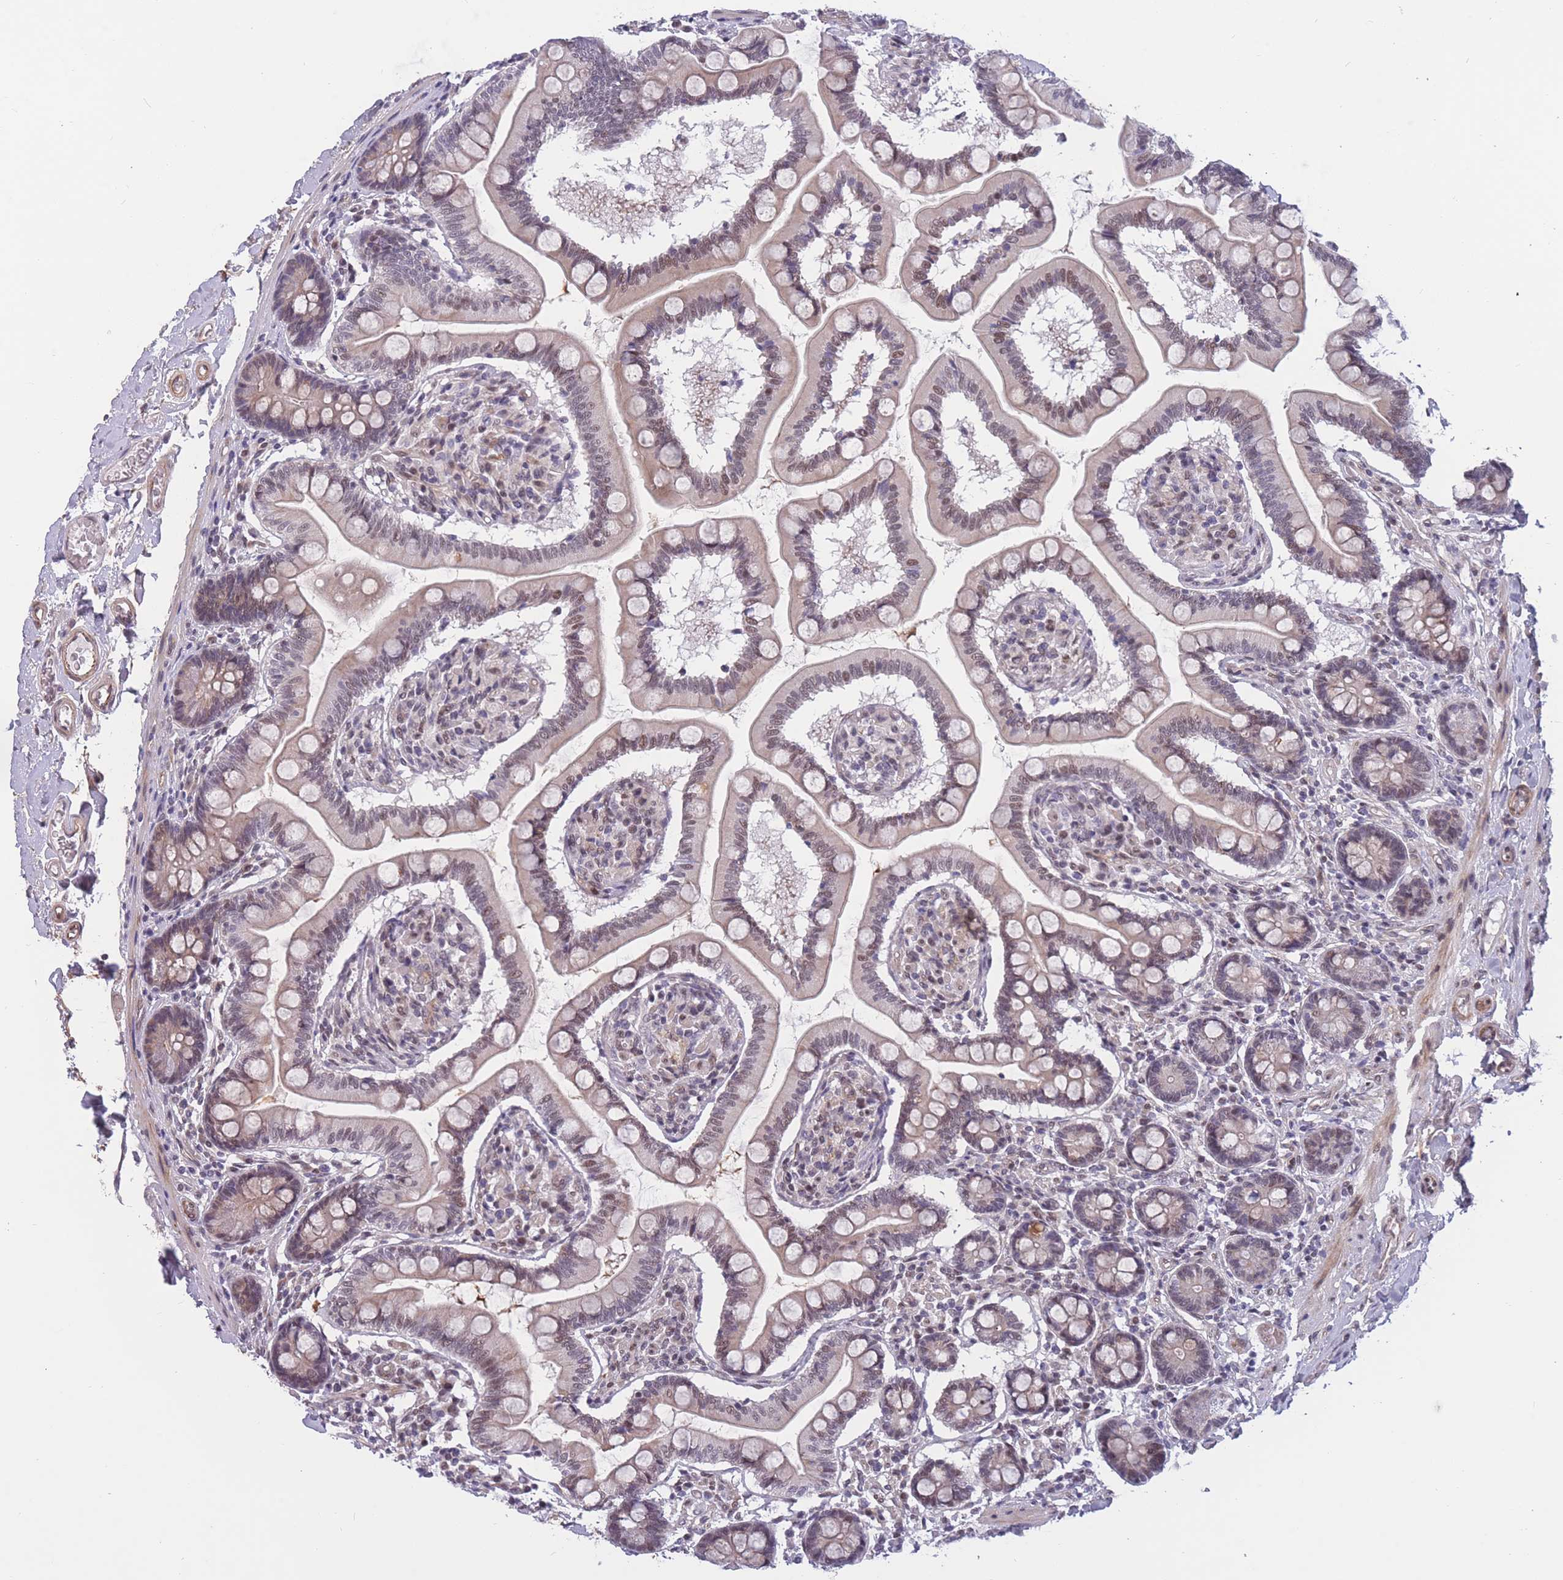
{"staining": {"intensity": "moderate", "quantity": "25%-75%", "location": "nuclear"}, "tissue": "small intestine", "cell_type": "Glandular cells", "image_type": "normal", "snomed": [{"axis": "morphology", "description": "Normal tissue, NOS"}, {"axis": "topography", "description": "Small intestine"}], "caption": "This image displays IHC staining of normal human small intestine, with medium moderate nuclear staining in about 25%-75% of glandular cells.", "gene": "BCL9L", "patient": {"sex": "female", "age": 64}}